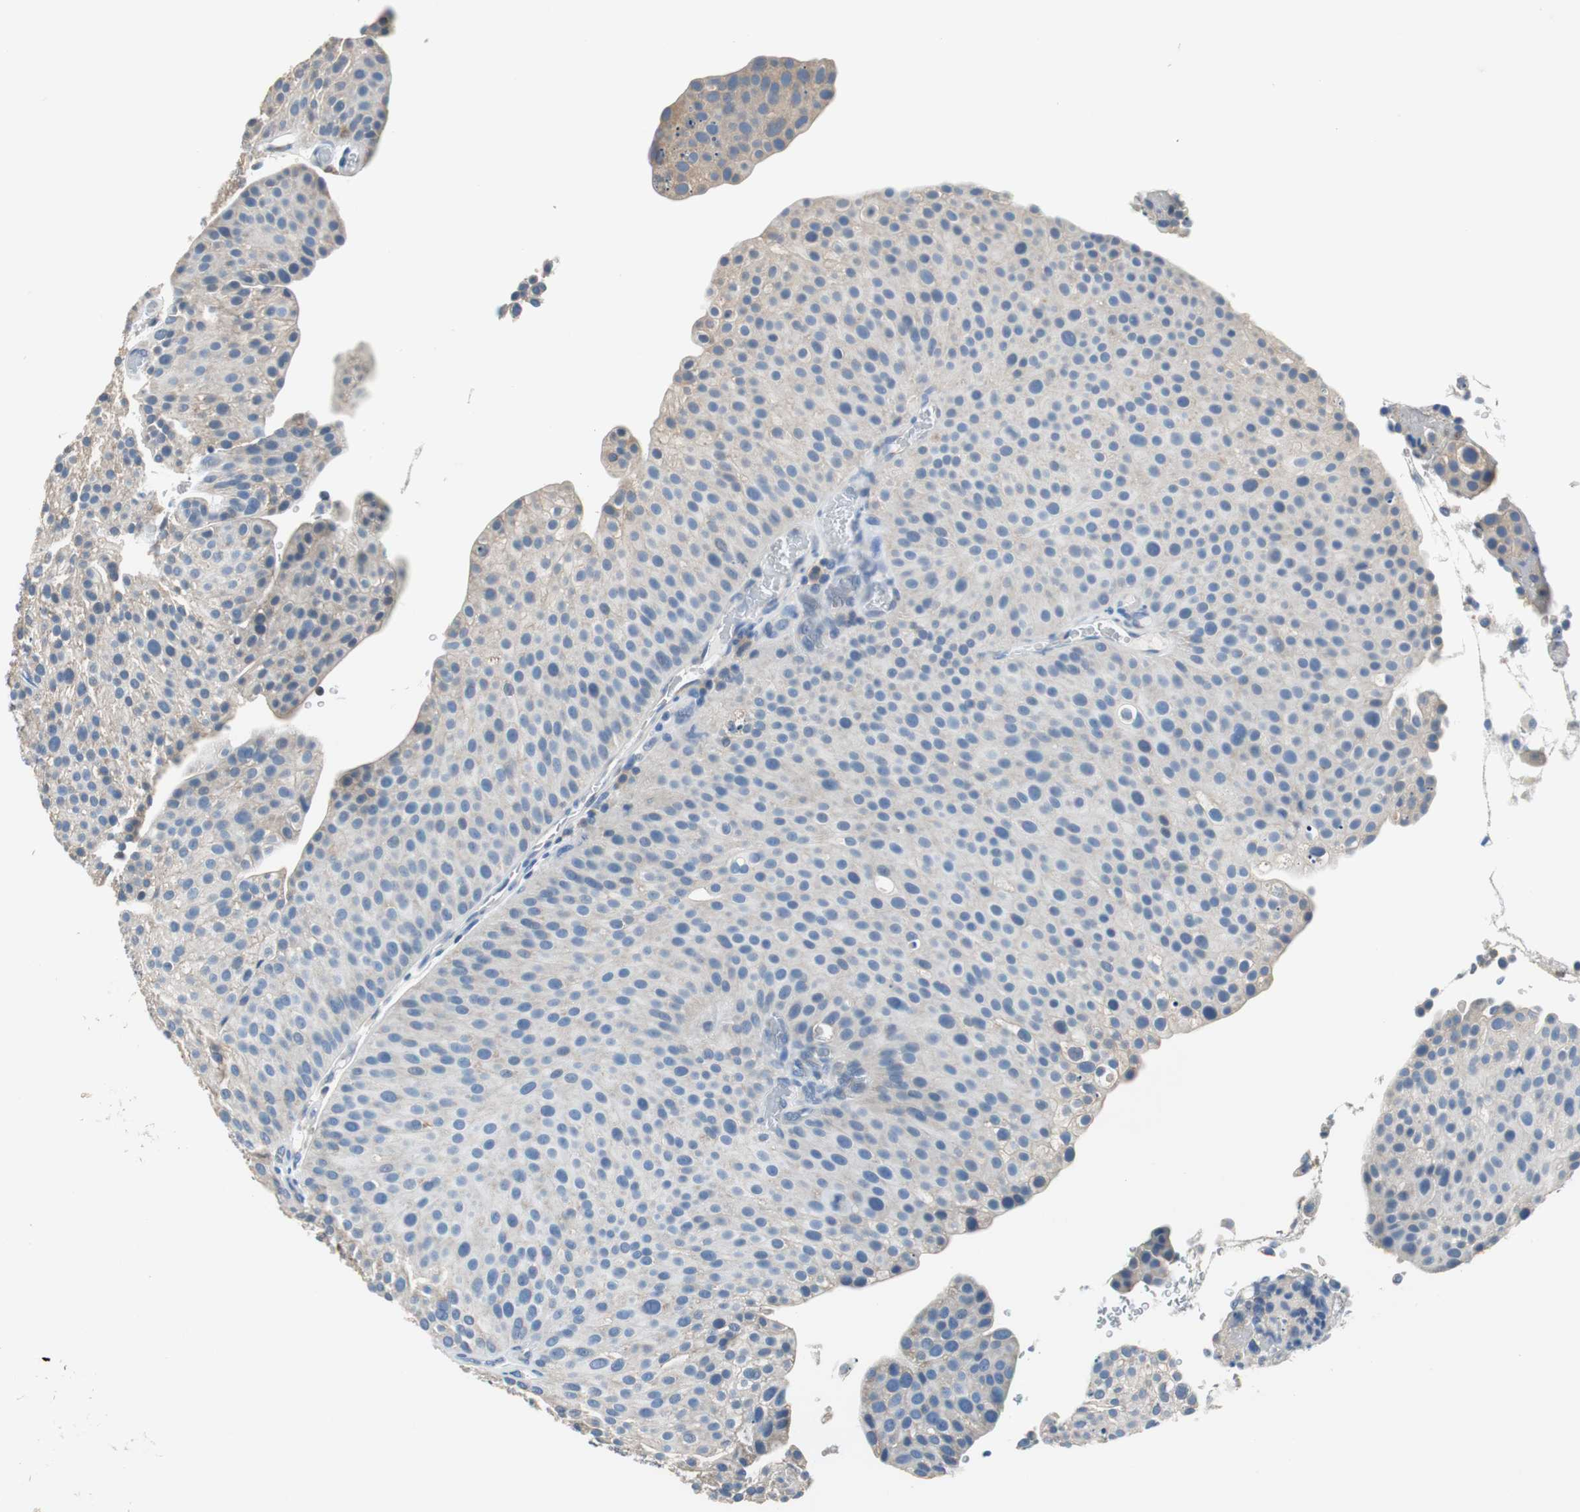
{"staining": {"intensity": "weak", "quantity": "<25%", "location": "cytoplasmic/membranous"}, "tissue": "urothelial cancer", "cell_type": "Tumor cells", "image_type": "cancer", "snomed": [{"axis": "morphology", "description": "Urothelial carcinoma, Low grade"}, {"axis": "topography", "description": "Smooth muscle"}, {"axis": "topography", "description": "Urinary bladder"}], "caption": "IHC micrograph of neoplastic tissue: urothelial cancer stained with DAB displays no significant protein staining in tumor cells.", "gene": "PRKCA", "patient": {"sex": "male", "age": 60}}